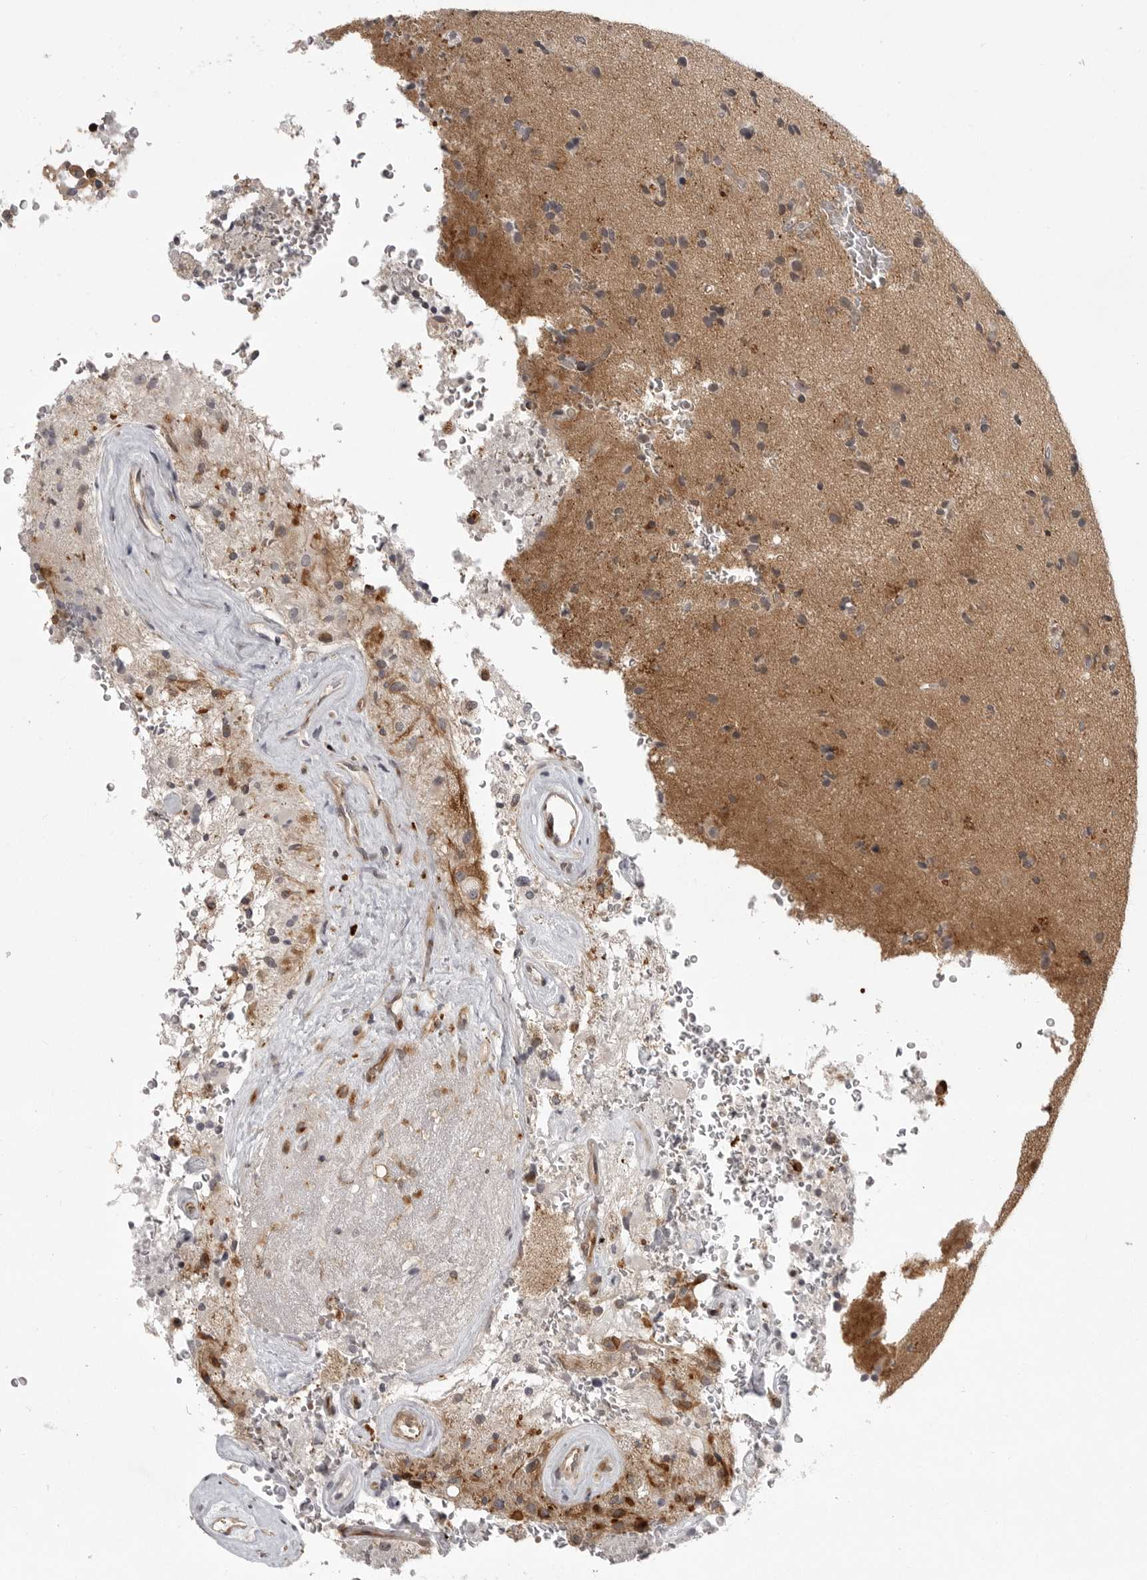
{"staining": {"intensity": "moderate", "quantity": "<25%", "location": "cytoplasmic/membranous"}, "tissue": "glioma", "cell_type": "Tumor cells", "image_type": "cancer", "snomed": [{"axis": "morphology", "description": "Glioma, malignant, High grade"}, {"axis": "topography", "description": "Brain"}], "caption": "Immunohistochemistry (IHC) of glioma exhibits low levels of moderate cytoplasmic/membranous positivity in approximately <25% of tumor cells.", "gene": "CD300LD", "patient": {"sex": "male", "age": 72}}